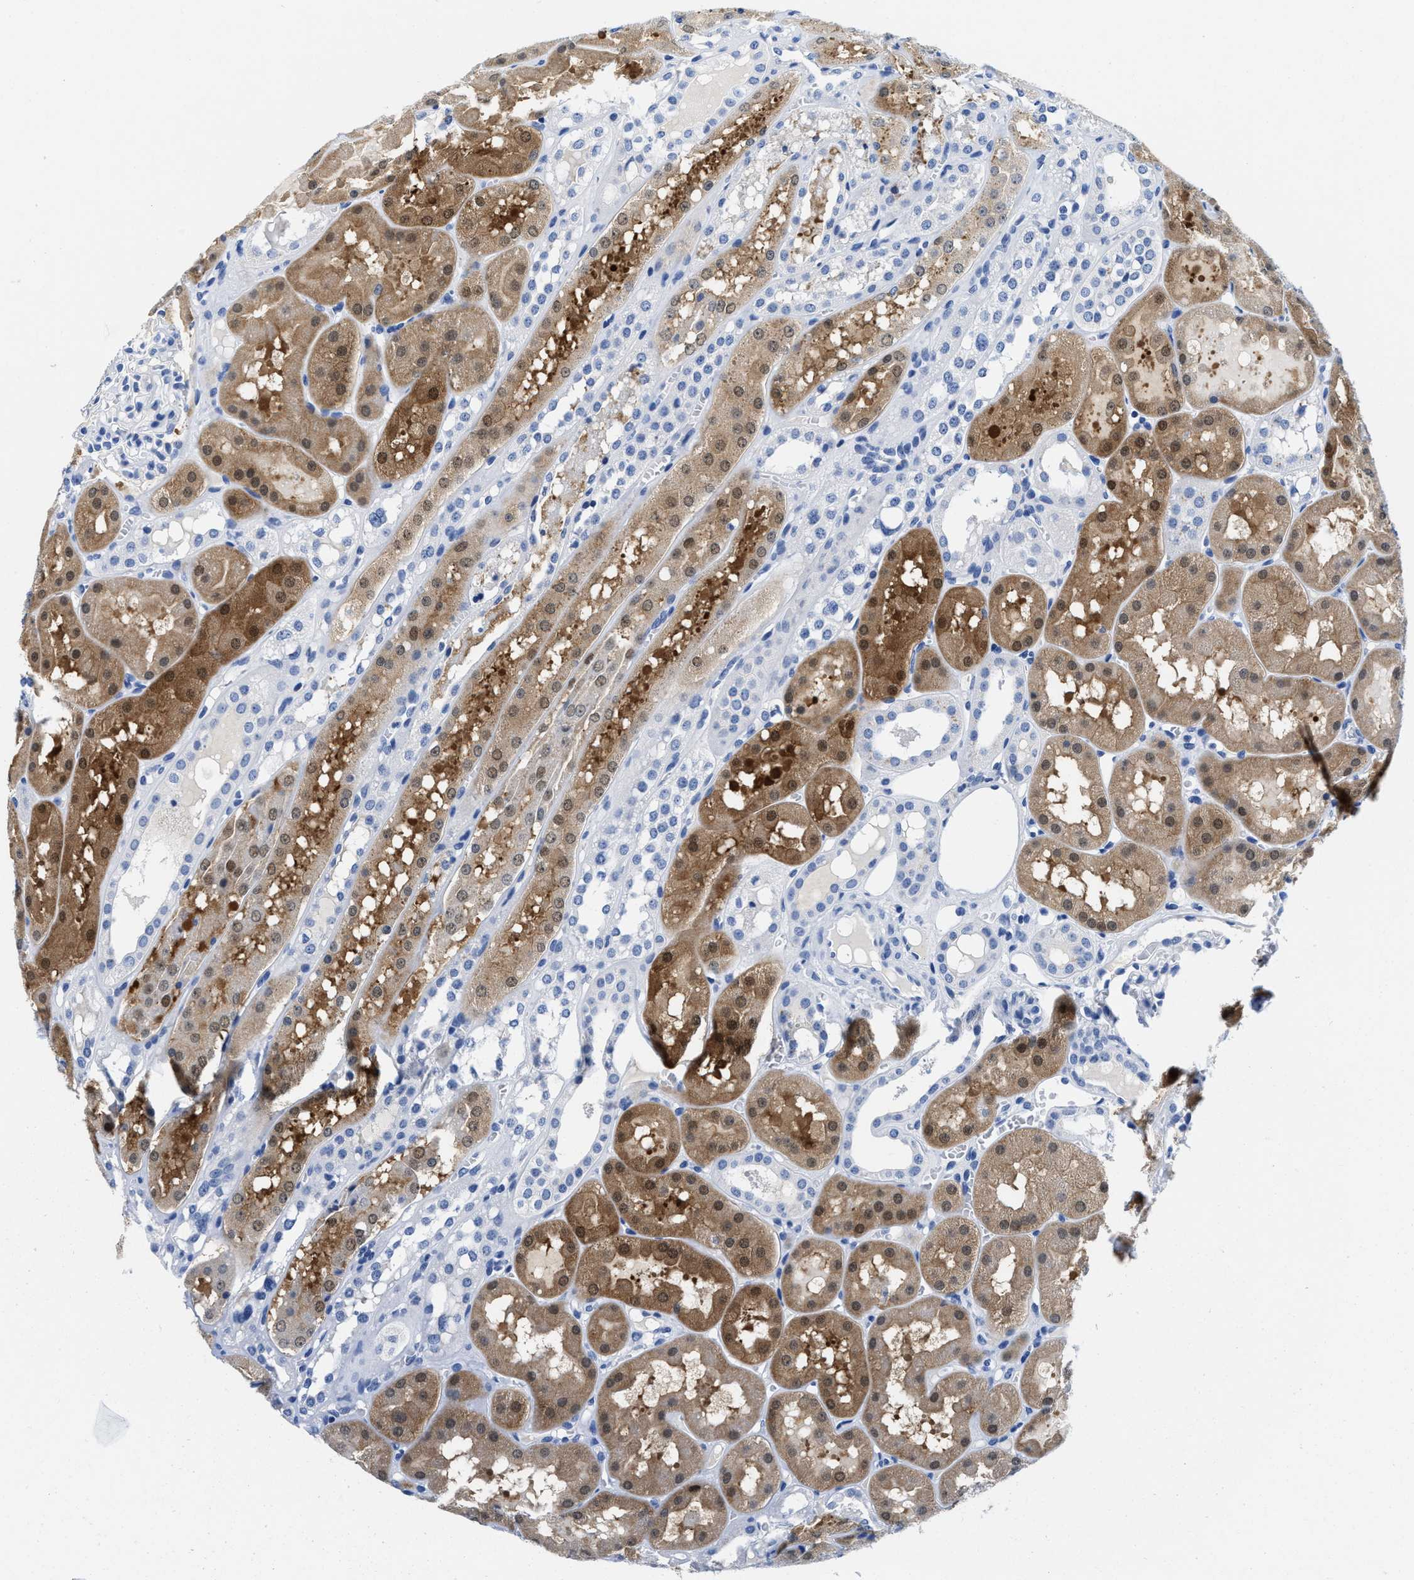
{"staining": {"intensity": "negative", "quantity": "none", "location": "none"}, "tissue": "kidney", "cell_type": "Cells in glomeruli", "image_type": "normal", "snomed": [{"axis": "morphology", "description": "Normal tissue, NOS"}, {"axis": "topography", "description": "Kidney"}, {"axis": "topography", "description": "Urinary bladder"}], "caption": "A high-resolution image shows IHC staining of benign kidney, which shows no significant staining in cells in glomeruli.", "gene": "TTC3", "patient": {"sex": "male", "age": 16}}